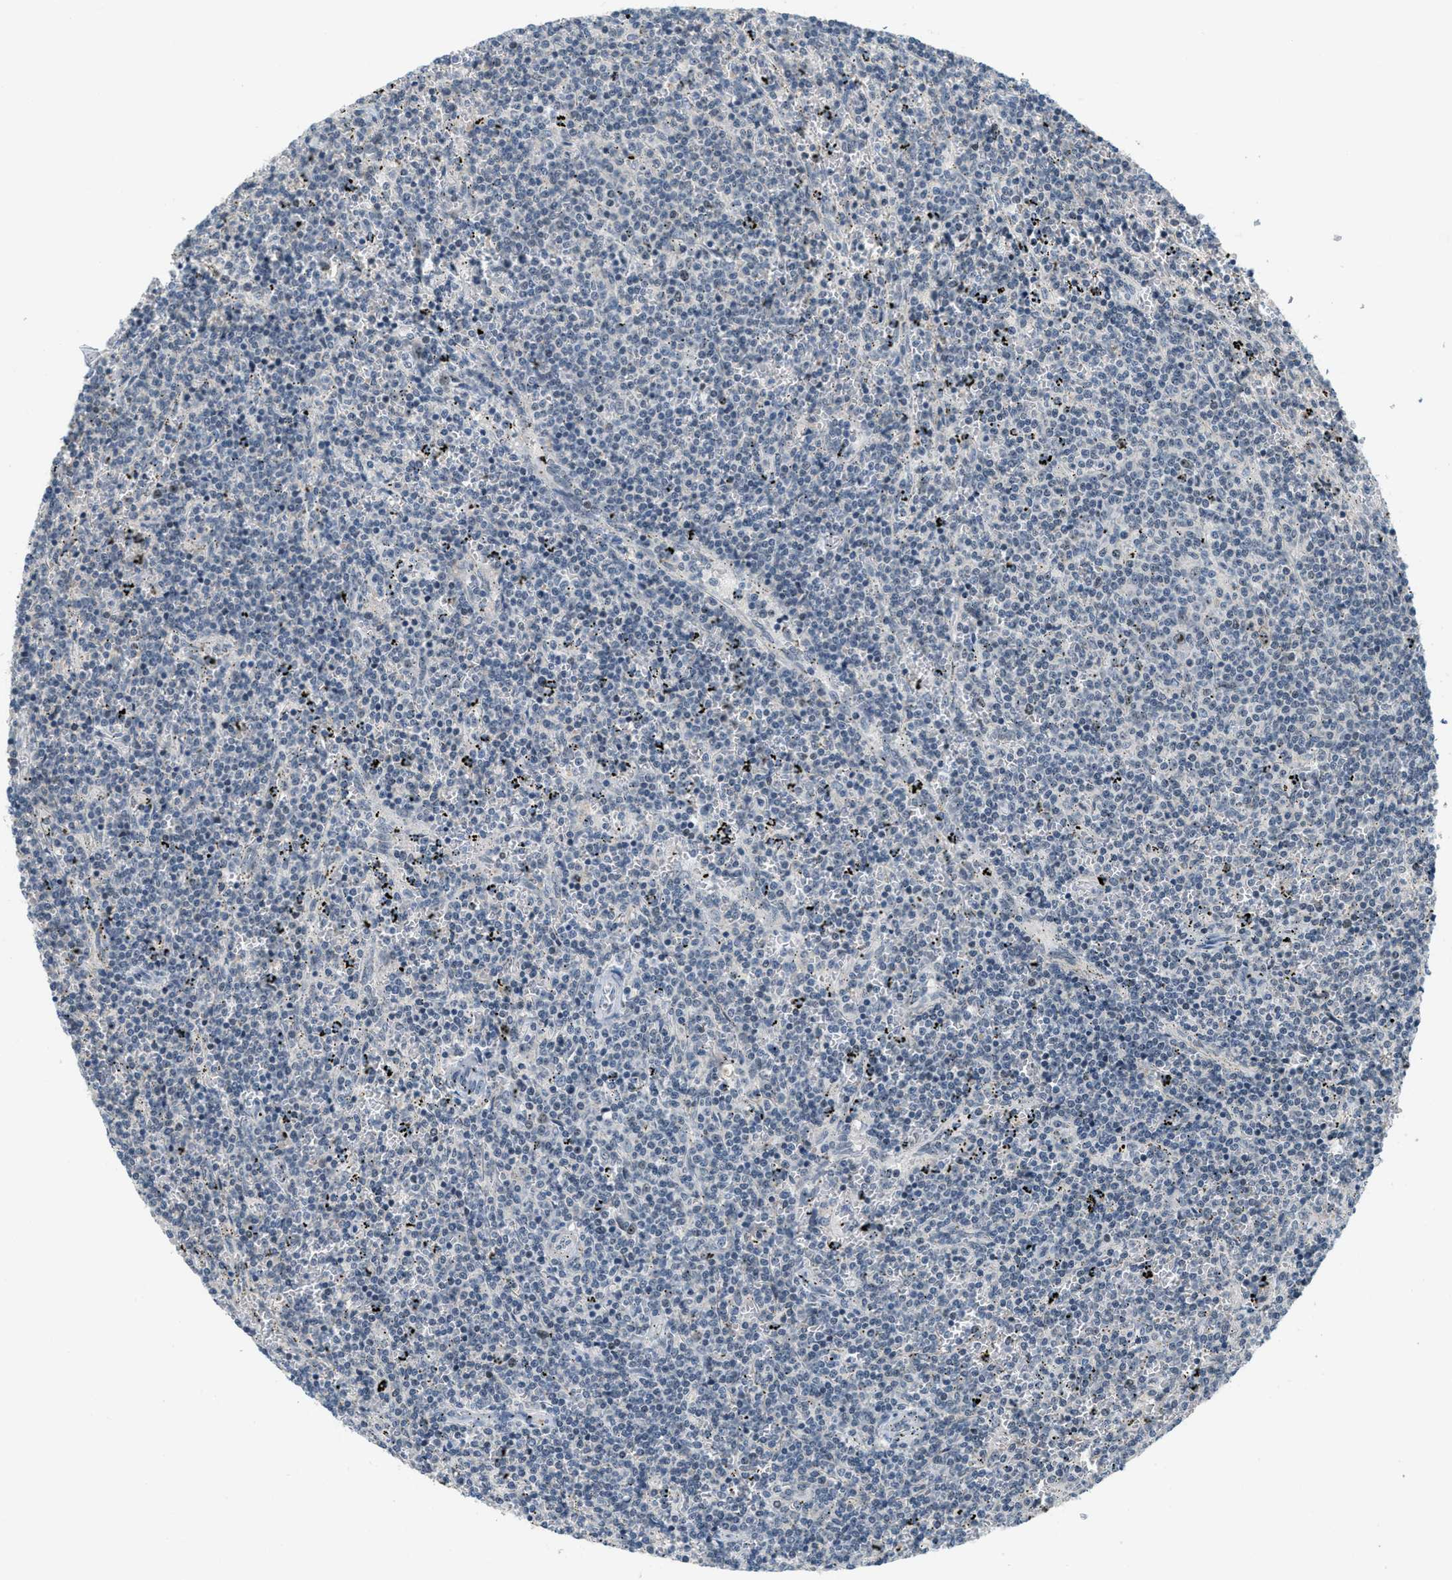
{"staining": {"intensity": "weak", "quantity": "<25%", "location": "nuclear"}, "tissue": "lymphoma", "cell_type": "Tumor cells", "image_type": "cancer", "snomed": [{"axis": "morphology", "description": "Malignant lymphoma, non-Hodgkin's type, Low grade"}, {"axis": "topography", "description": "Spleen"}], "caption": "DAB (3,3'-diaminobenzidine) immunohistochemical staining of human malignant lymphoma, non-Hodgkin's type (low-grade) reveals no significant positivity in tumor cells.", "gene": "DDX47", "patient": {"sex": "female", "age": 50}}